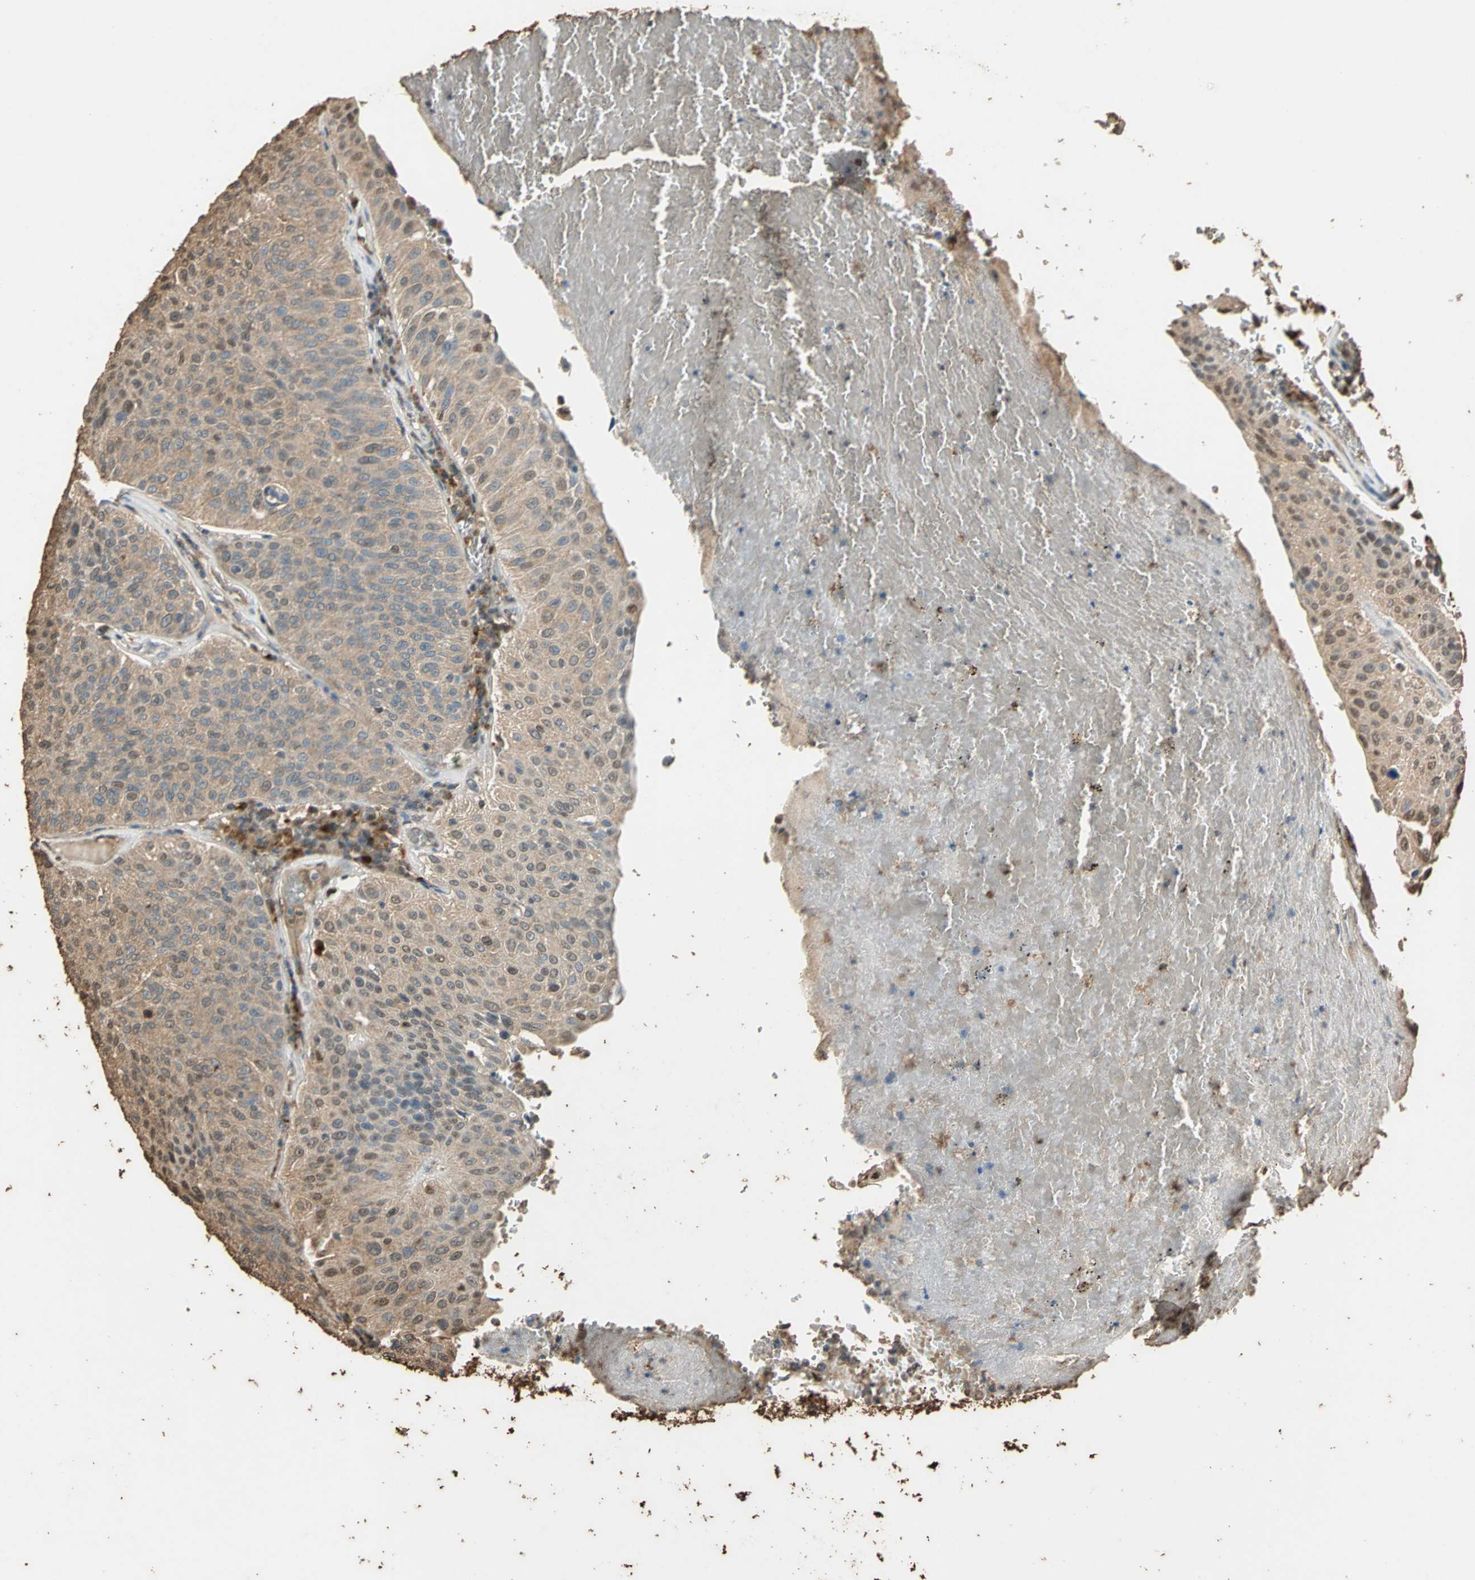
{"staining": {"intensity": "moderate", "quantity": ">75%", "location": "cytoplasmic/membranous"}, "tissue": "urothelial cancer", "cell_type": "Tumor cells", "image_type": "cancer", "snomed": [{"axis": "morphology", "description": "Urothelial carcinoma, High grade"}, {"axis": "topography", "description": "Urinary bladder"}], "caption": "This micrograph demonstrates immunohistochemistry staining of human urothelial carcinoma (high-grade), with medium moderate cytoplasmic/membranous staining in approximately >75% of tumor cells.", "gene": "GAPDH", "patient": {"sex": "male", "age": 66}}